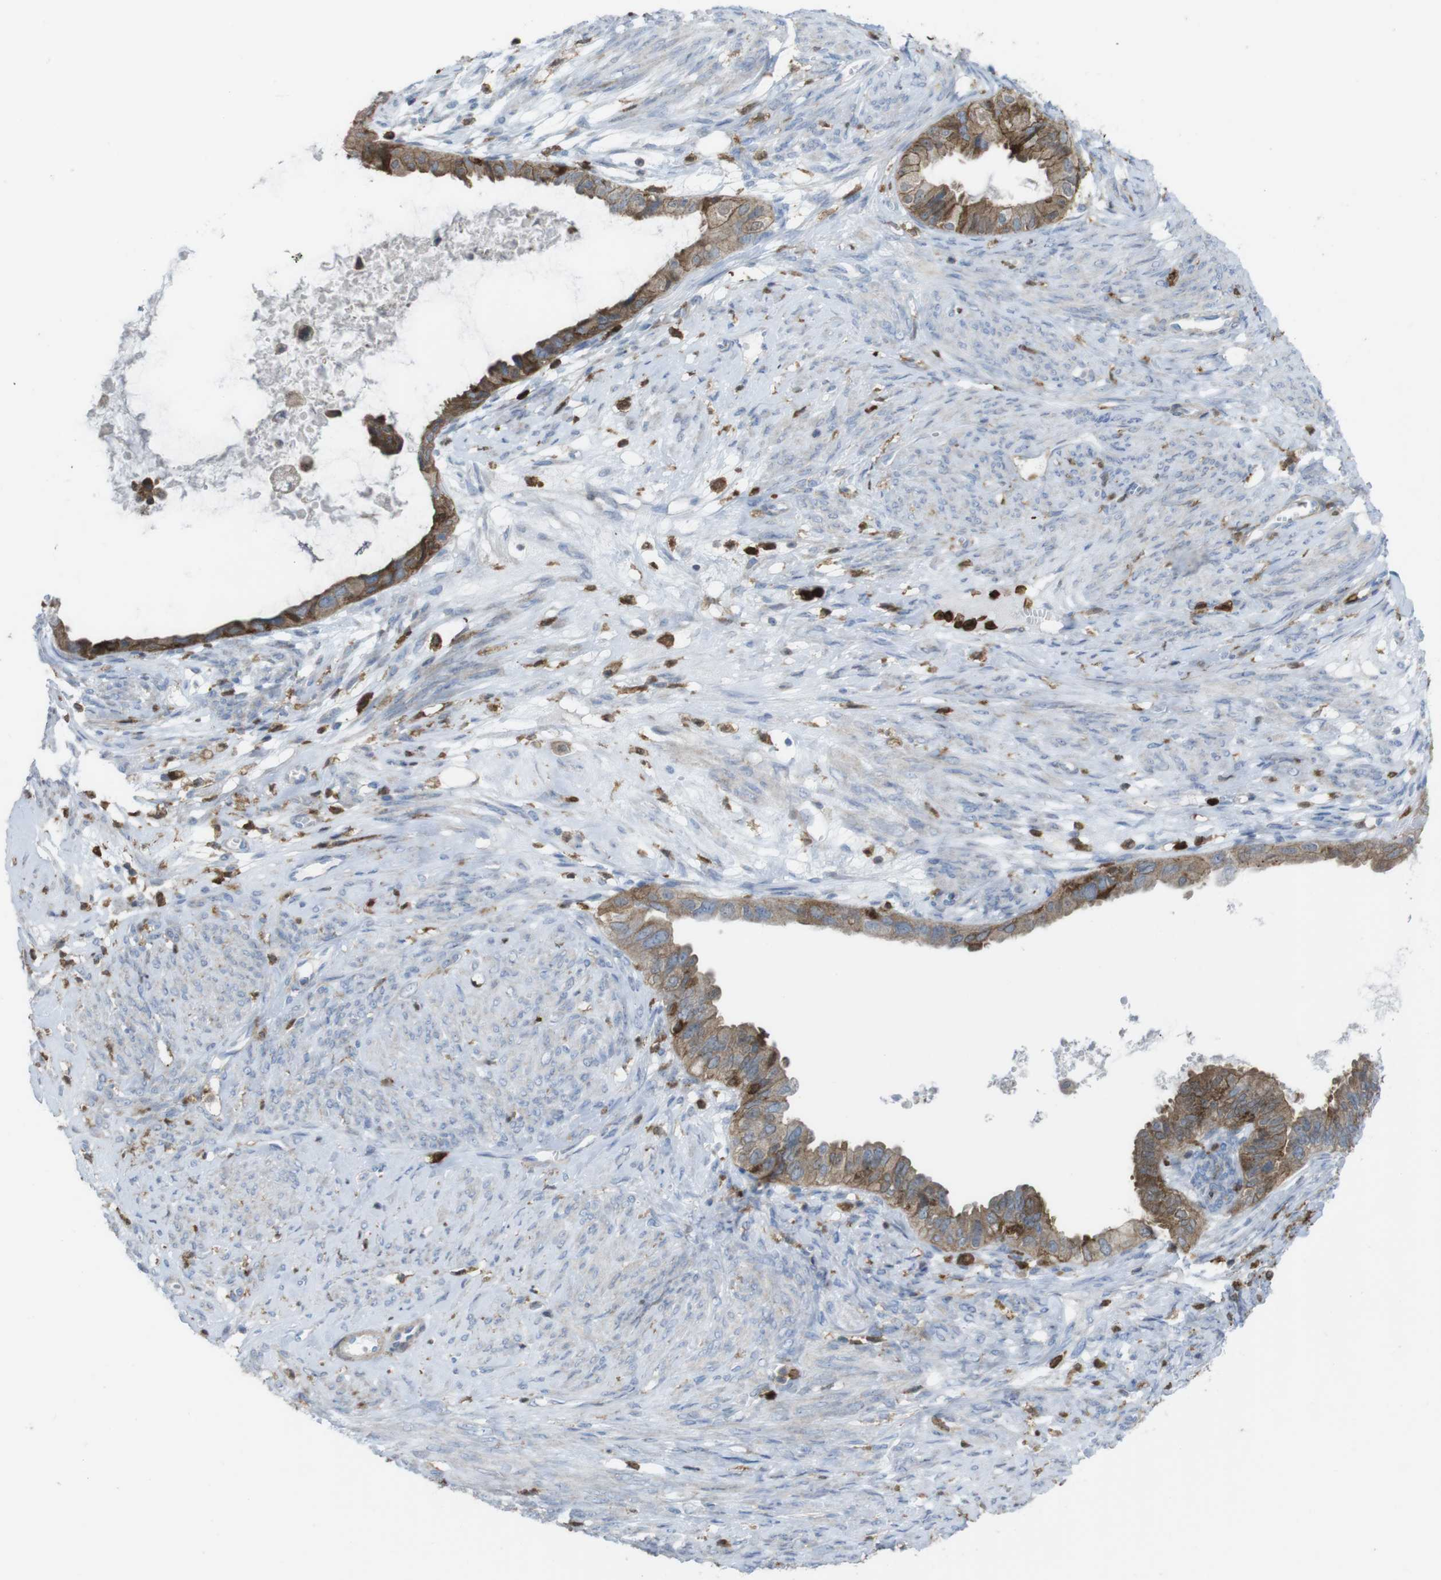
{"staining": {"intensity": "moderate", "quantity": ">75%", "location": "cytoplasmic/membranous"}, "tissue": "cervical cancer", "cell_type": "Tumor cells", "image_type": "cancer", "snomed": [{"axis": "morphology", "description": "Normal tissue, NOS"}, {"axis": "morphology", "description": "Adenocarcinoma, NOS"}, {"axis": "topography", "description": "Cervix"}, {"axis": "topography", "description": "Endometrium"}], "caption": "Cervical cancer was stained to show a protein in brown. There is medium levels of moderate cytoplasmic/membranous expression in about >75% of tumor cells. (DAB = brown stain, brightfield microscopy at high magnification).", "gene": "PRKCD", "patient": {"sex": "female", "age": 86}}